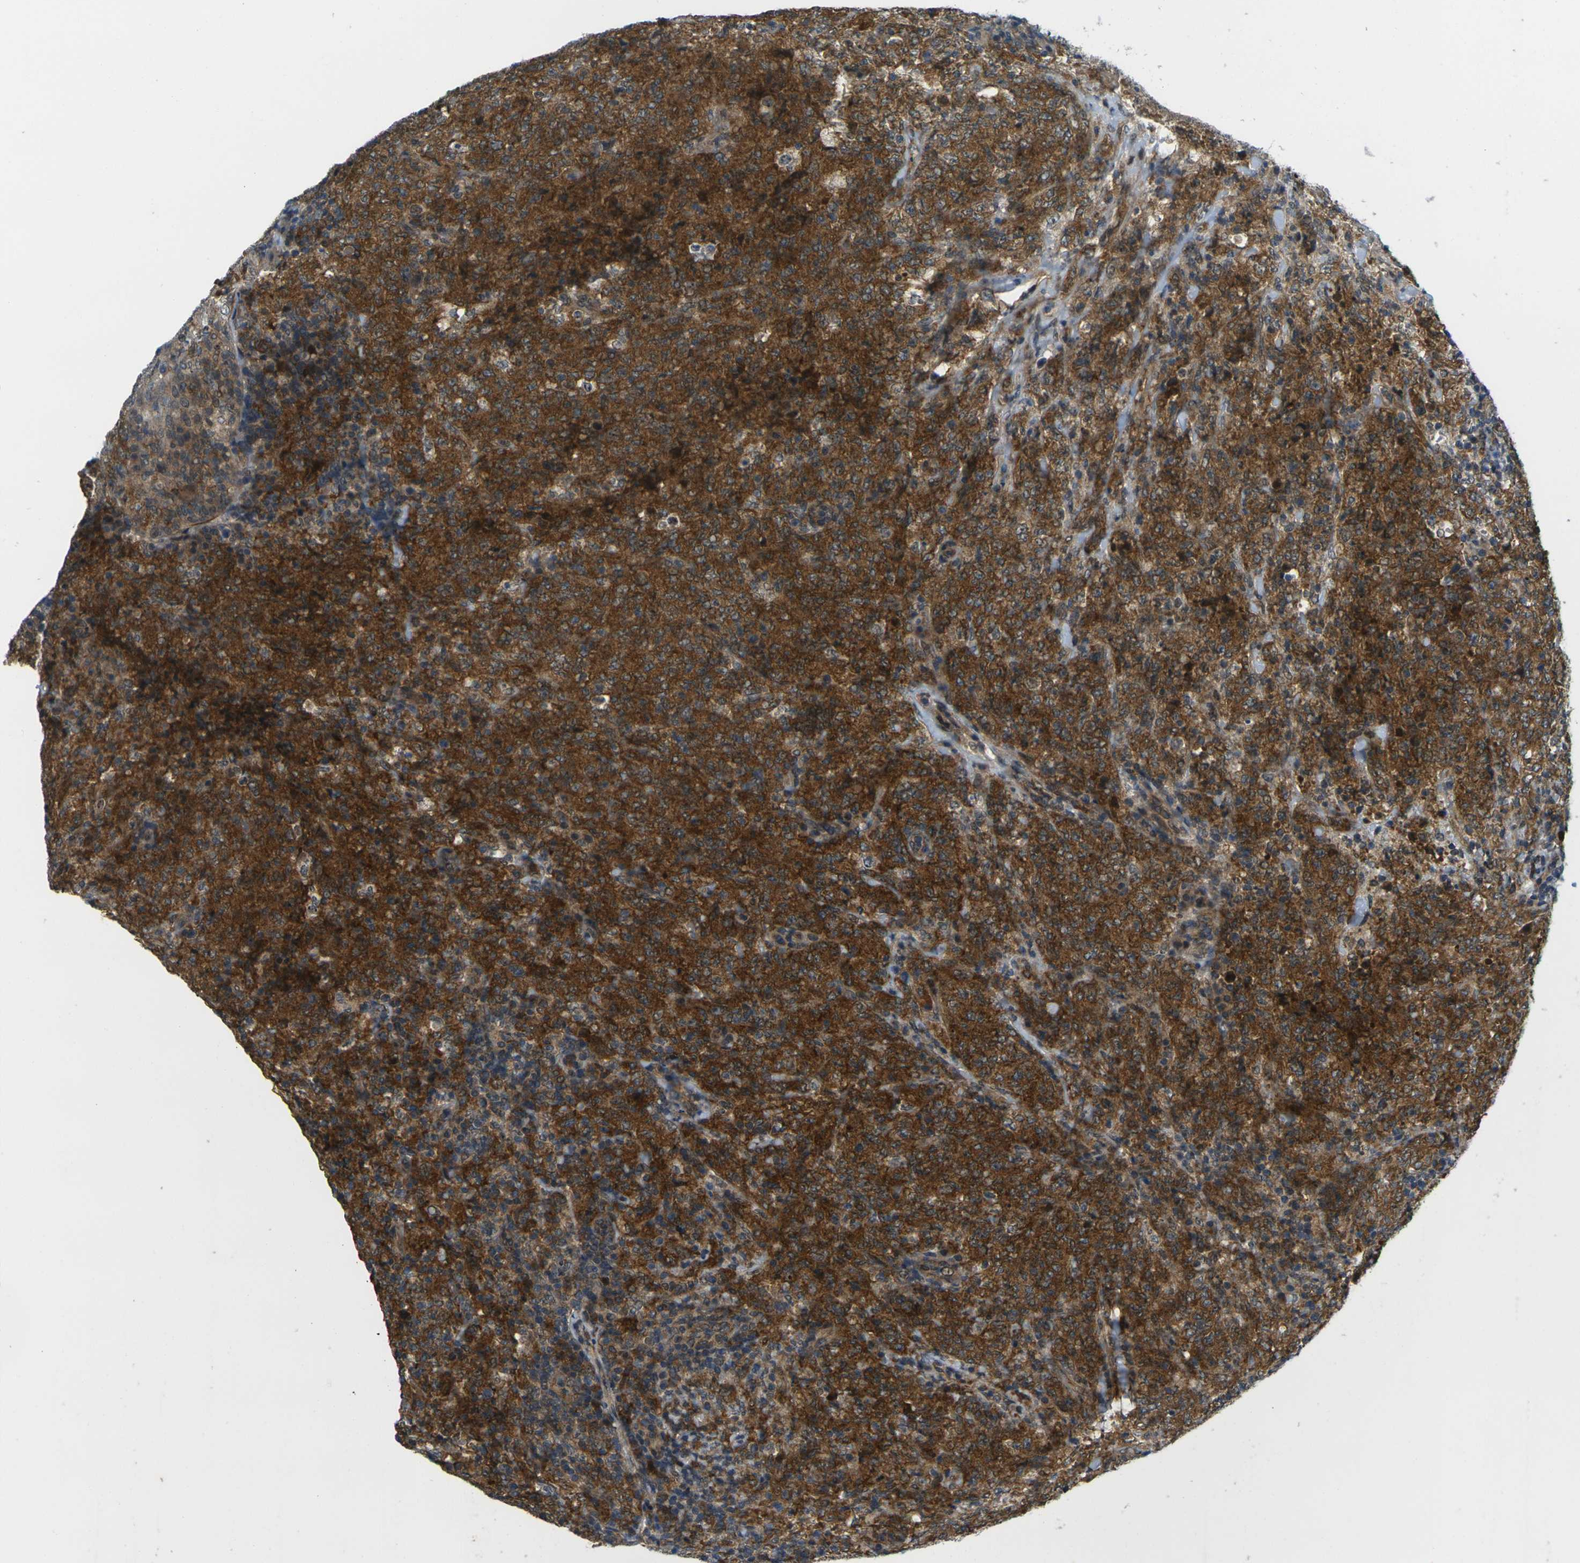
{"staining": {"intensity": "strong", "quantity": ">75%", "location": "cytoplasmic/membranous"}, "tissue": "lymphoma", "cell_type": "Tumor cells", "image_type": "cancer", "snomed": [{"axis": "morphology", "description": "Malignant lymphoma, non-Hodgkin's type, High grade"}, {"axis": "topography", "description": "Tonsil"}], "caption": "Human high-grade malignant lymphoma, non-Hodgkin's type stained for a protein (brown) exhibits strong cytoplasmic/membranous positive positivity in approximately >75% of tumor cells.", "gene": "KCTD10", "patient": {"sex": "female", "age": 36}}